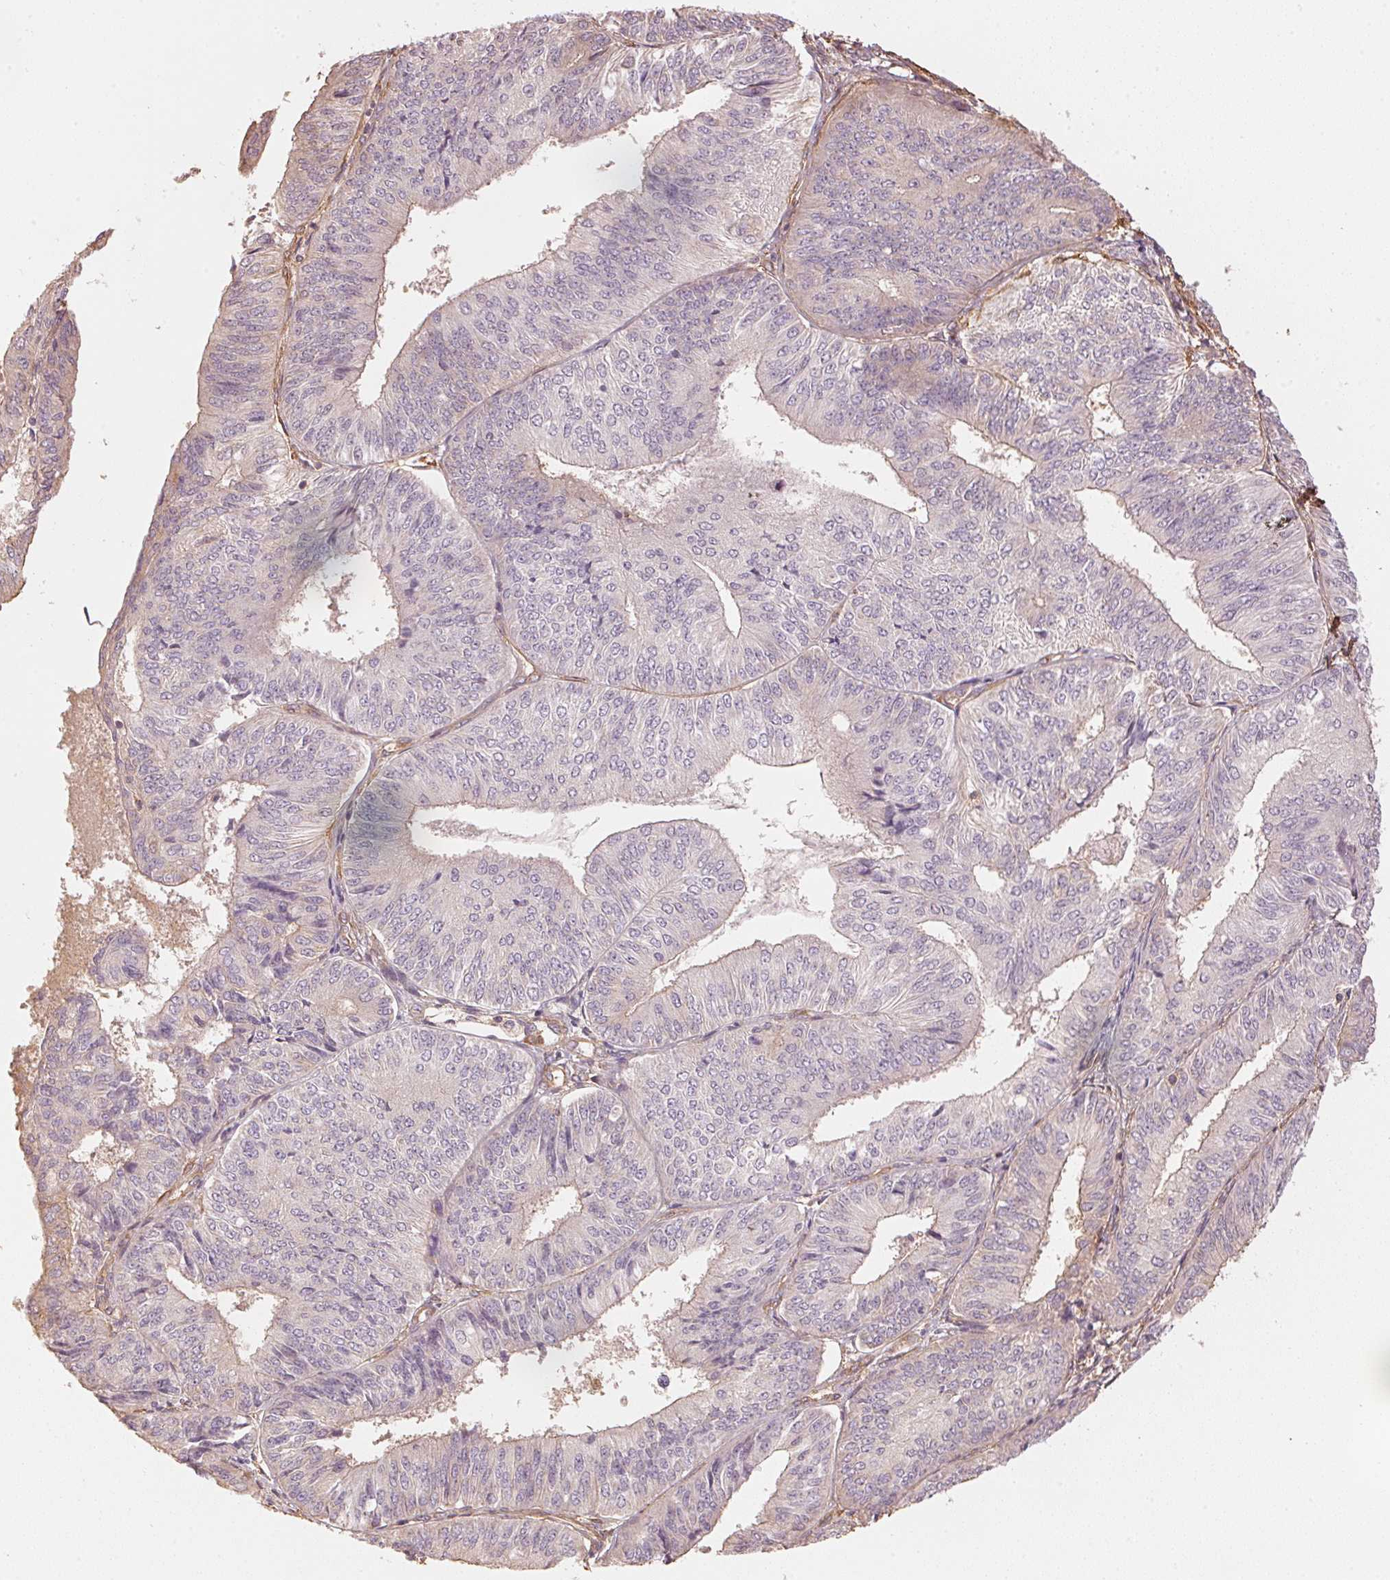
{"staining": {"intensity": "negative", "quantity": "none", "location": "none"}, "tissue": "endometrial cancer", "cell_type": "Tumor cells", "image_type": "cancer", "snomed": [{"axis": "morphology", "description": "Adenocarcinoma, NOS"}, {"axis": "topography", "description": "Endometrium"}], "caption": "Immunohistochemical staining of human endometrial adenocarcinoma reveals no significant expression in tumor cells.", "gene": "QDPR", "patient": {"sex": "female", "age": 58}}